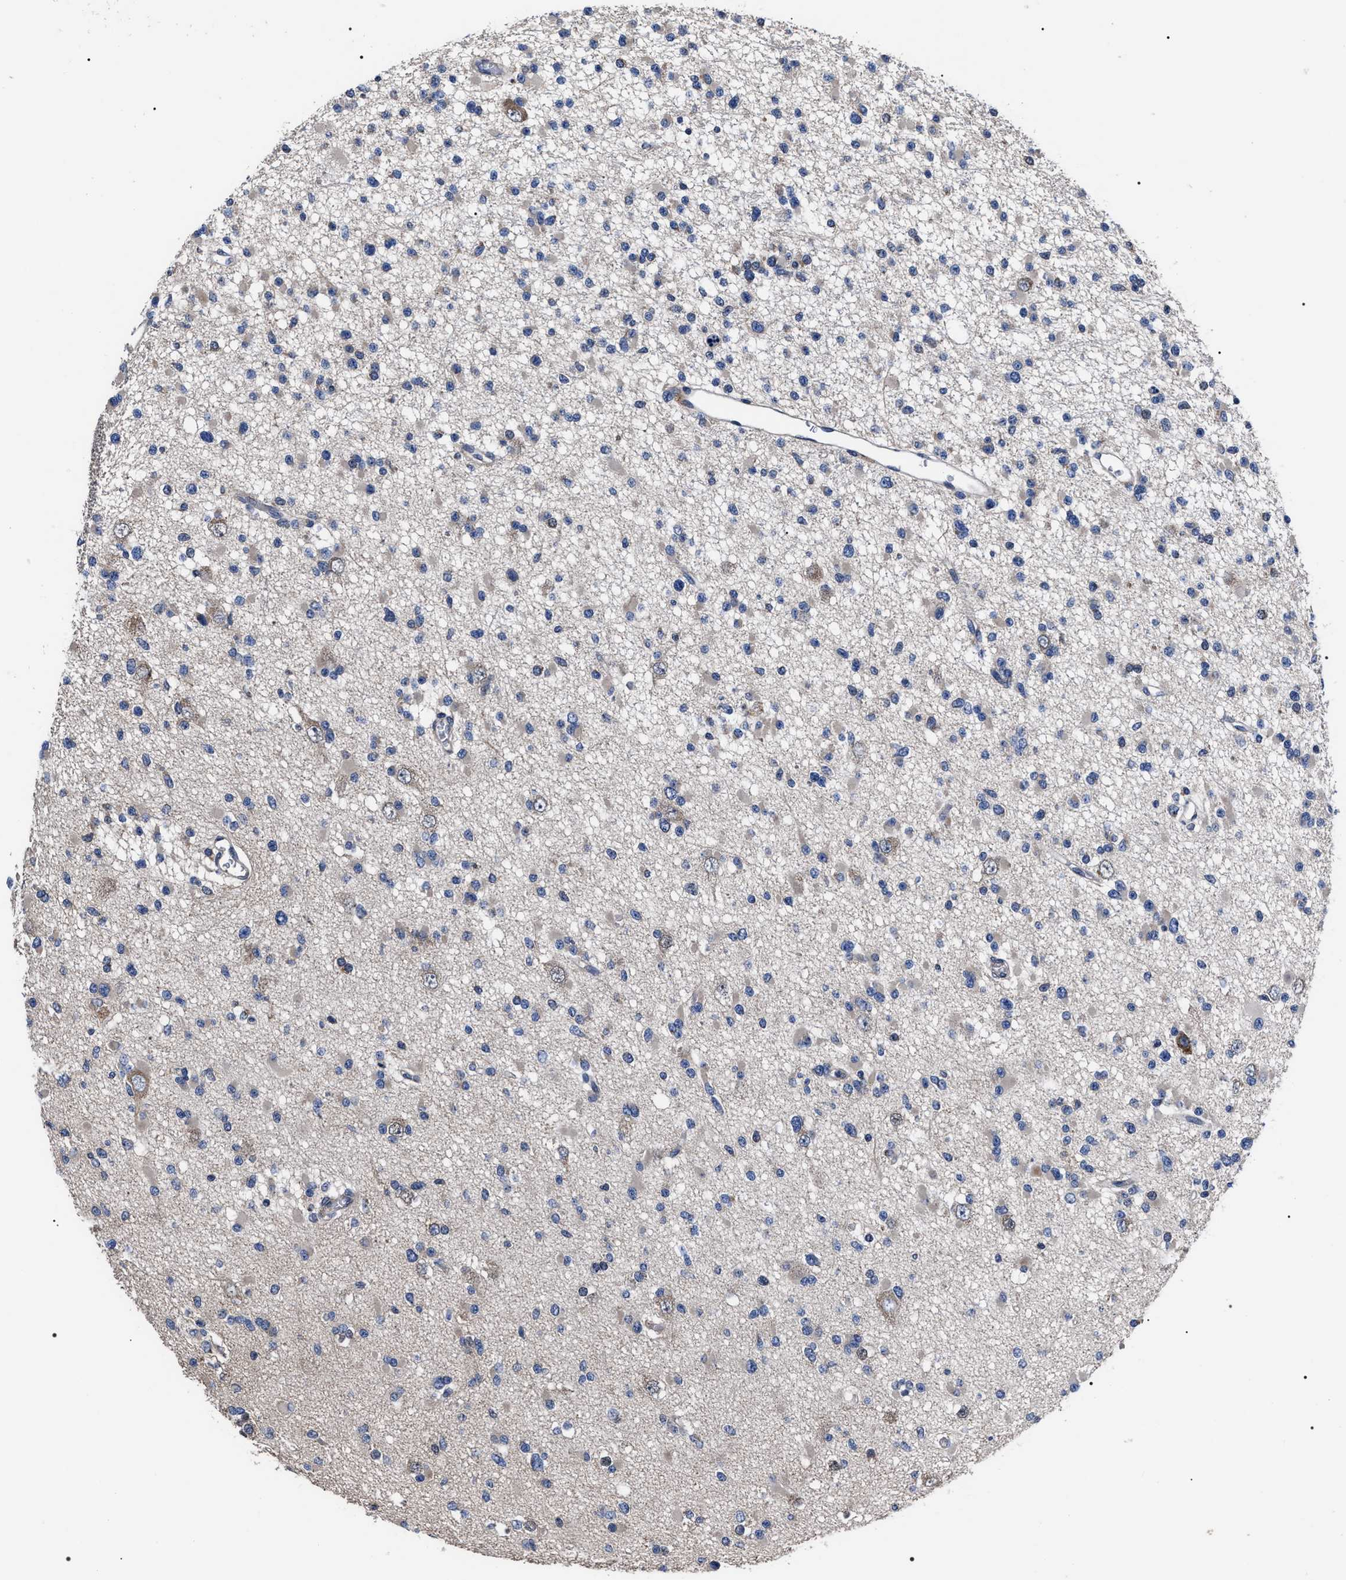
{"staining": {"intensity": "weak", "quantity": "<25%", "location": "cytoplasmic/membranous"}, "tissue": "glioma", "cell_type": "Tumor cells", "image_type": "cancer", "snomed": [{"axis": "morphology", "description": "Glioma, malignant, Low grade"}, {"axis": "topography", "description": "Brain"}], "caption": "An immunohistochemistry (IHC) micrograph of low-grade glioma (malignant) is shown. There is no staining in tumor cells of low-grade glioma (malignant).", "gene": "MIS18A", "patient": {"sex": "female", "age": 22}}